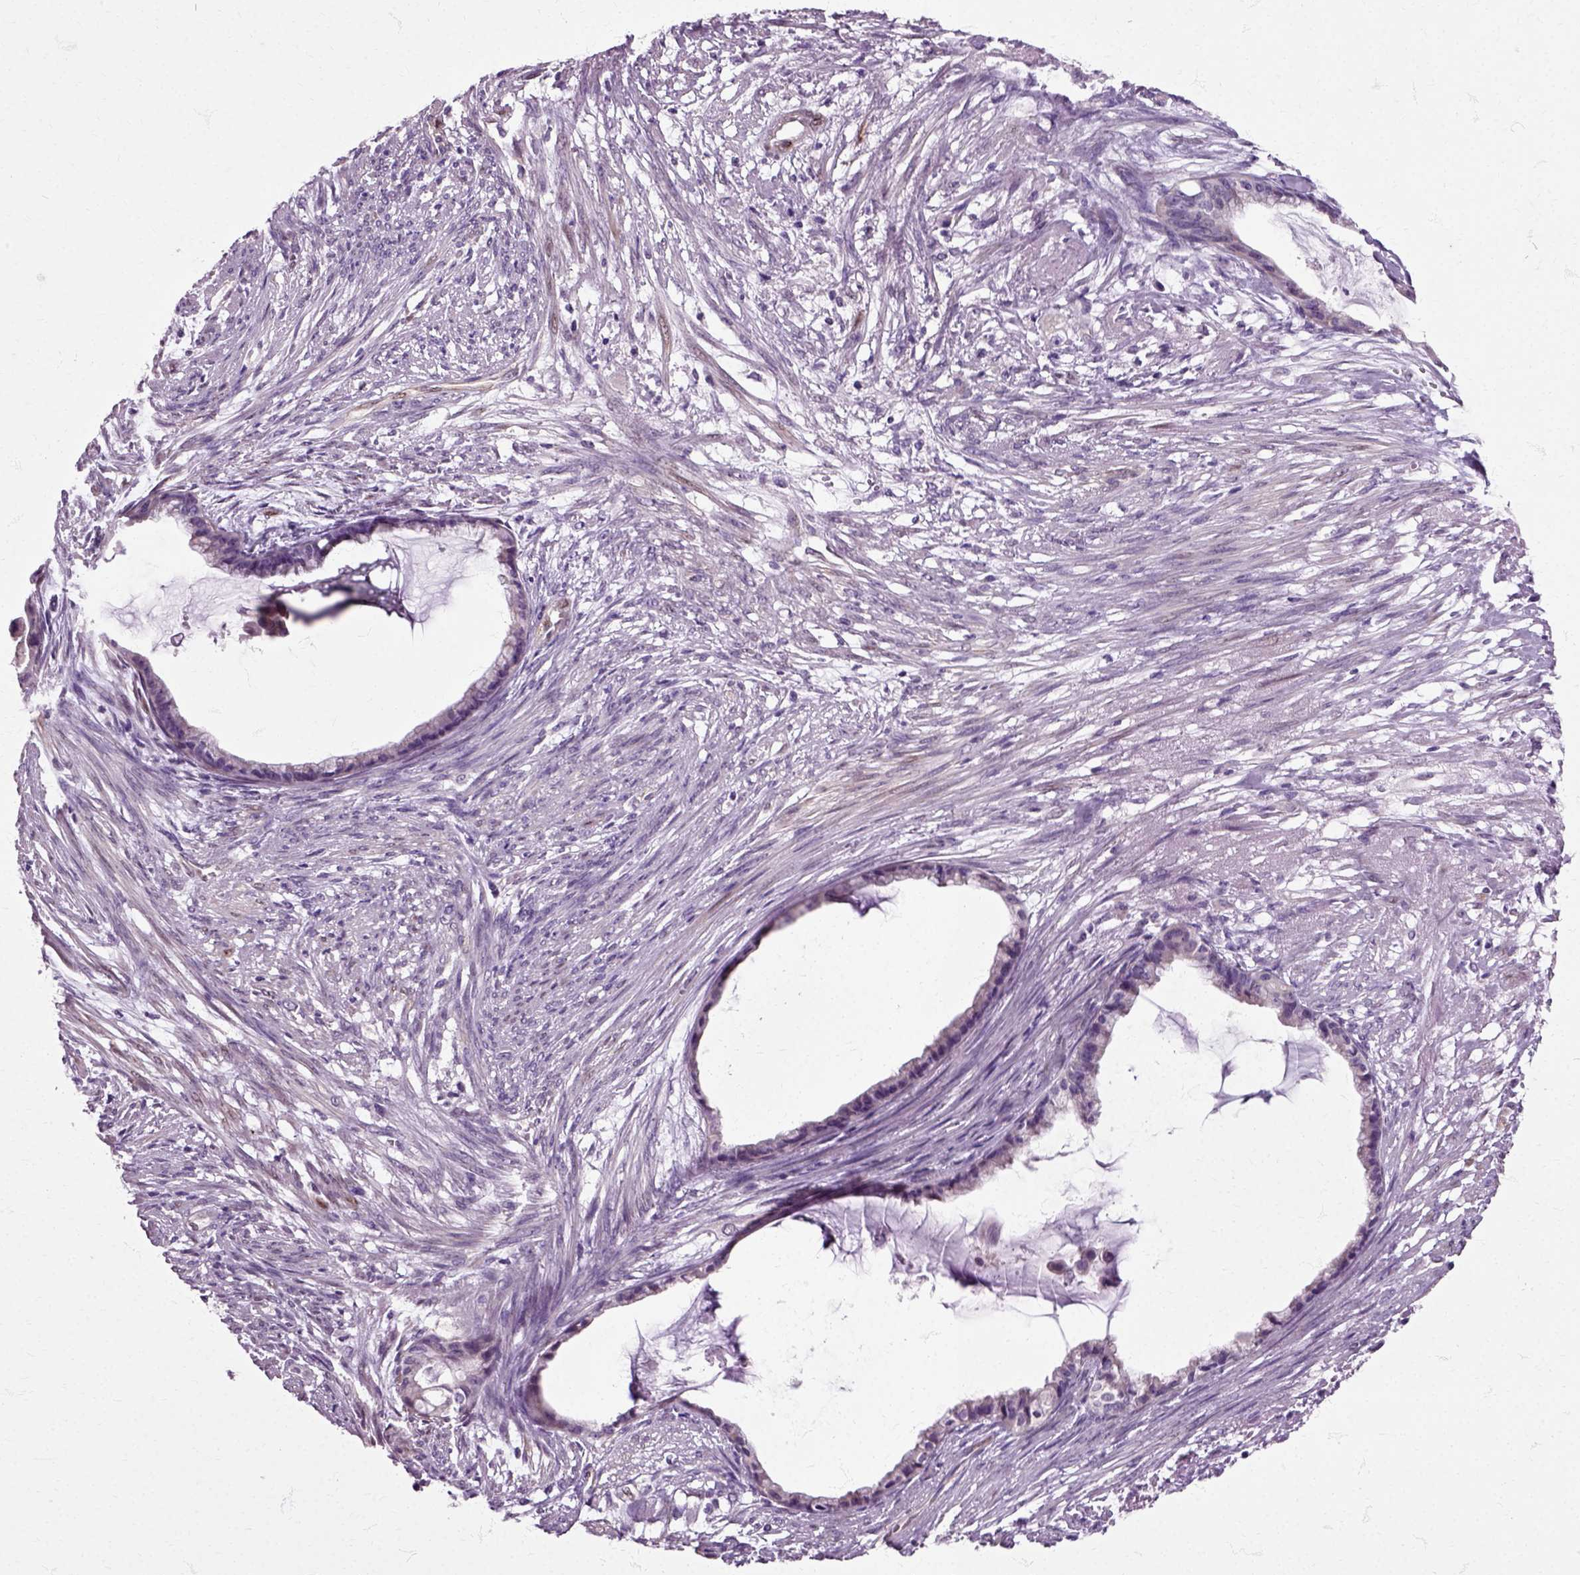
{"staining": {"intensity": "negative", "quantity": "none", "location": "none"}, "tissue": "endometrial cancer", "cell_type": "Tumor cells", "image_type": "cancer", "snomed": [{"axis": "morphology", "description": "Adenocarcinoma, NOS"}, {"axis": "topography", "description": "Endometrium"}], "caption": "High magnification brightfield microscopy of endometrial cancer (adenocarcinoma) stained with DAB (brown) and counterstained with hematoxylin (blue): tumor cells show no significant positivity.", "gene": "HSPA2", "patient": {"sex": "female", "age": 86}}